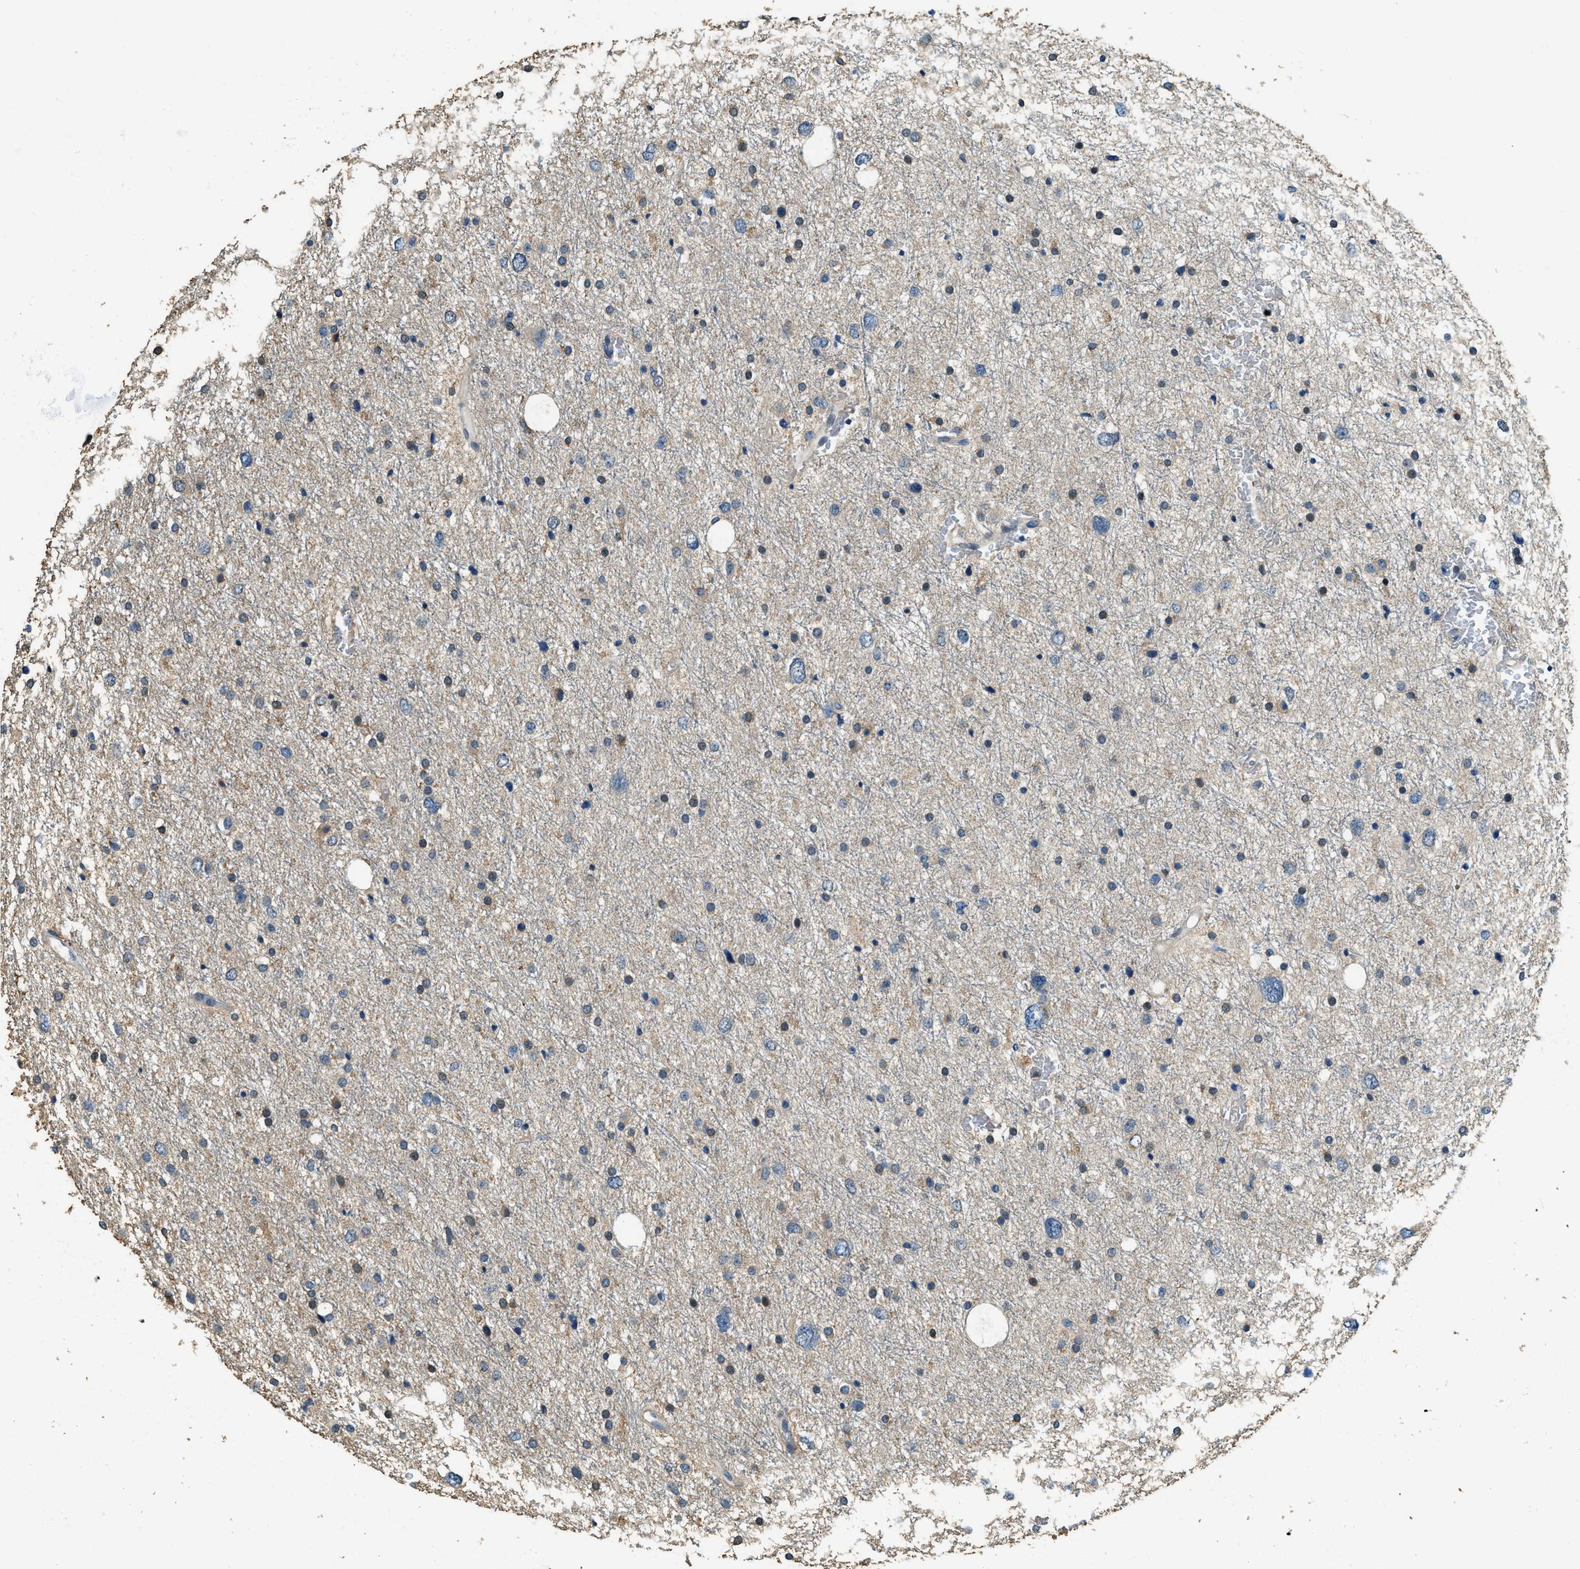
{"staining": {"intensity": "weak", "quantity": "<25%", "location": "cytoplasmic/membranous"}, "tissue": "glioma", "cell_type": "Tumor cells", "image_type": "cancer", "snomed": [{"axis": "morphology", "description": "Glioma, malignant, Low grade"}, {"axis": "topography", "description": "Brain"}], "caption": "Tumor cells are negative for protein expression in human malignant low-grade glioma. Brightfield microscopy of immunohistochemistry stained with DAB (brown) and hematoxylin (blue), captured at high magnification.", "gene": "ERGIC1", "patient": {"sex": "female", "age": 37}}